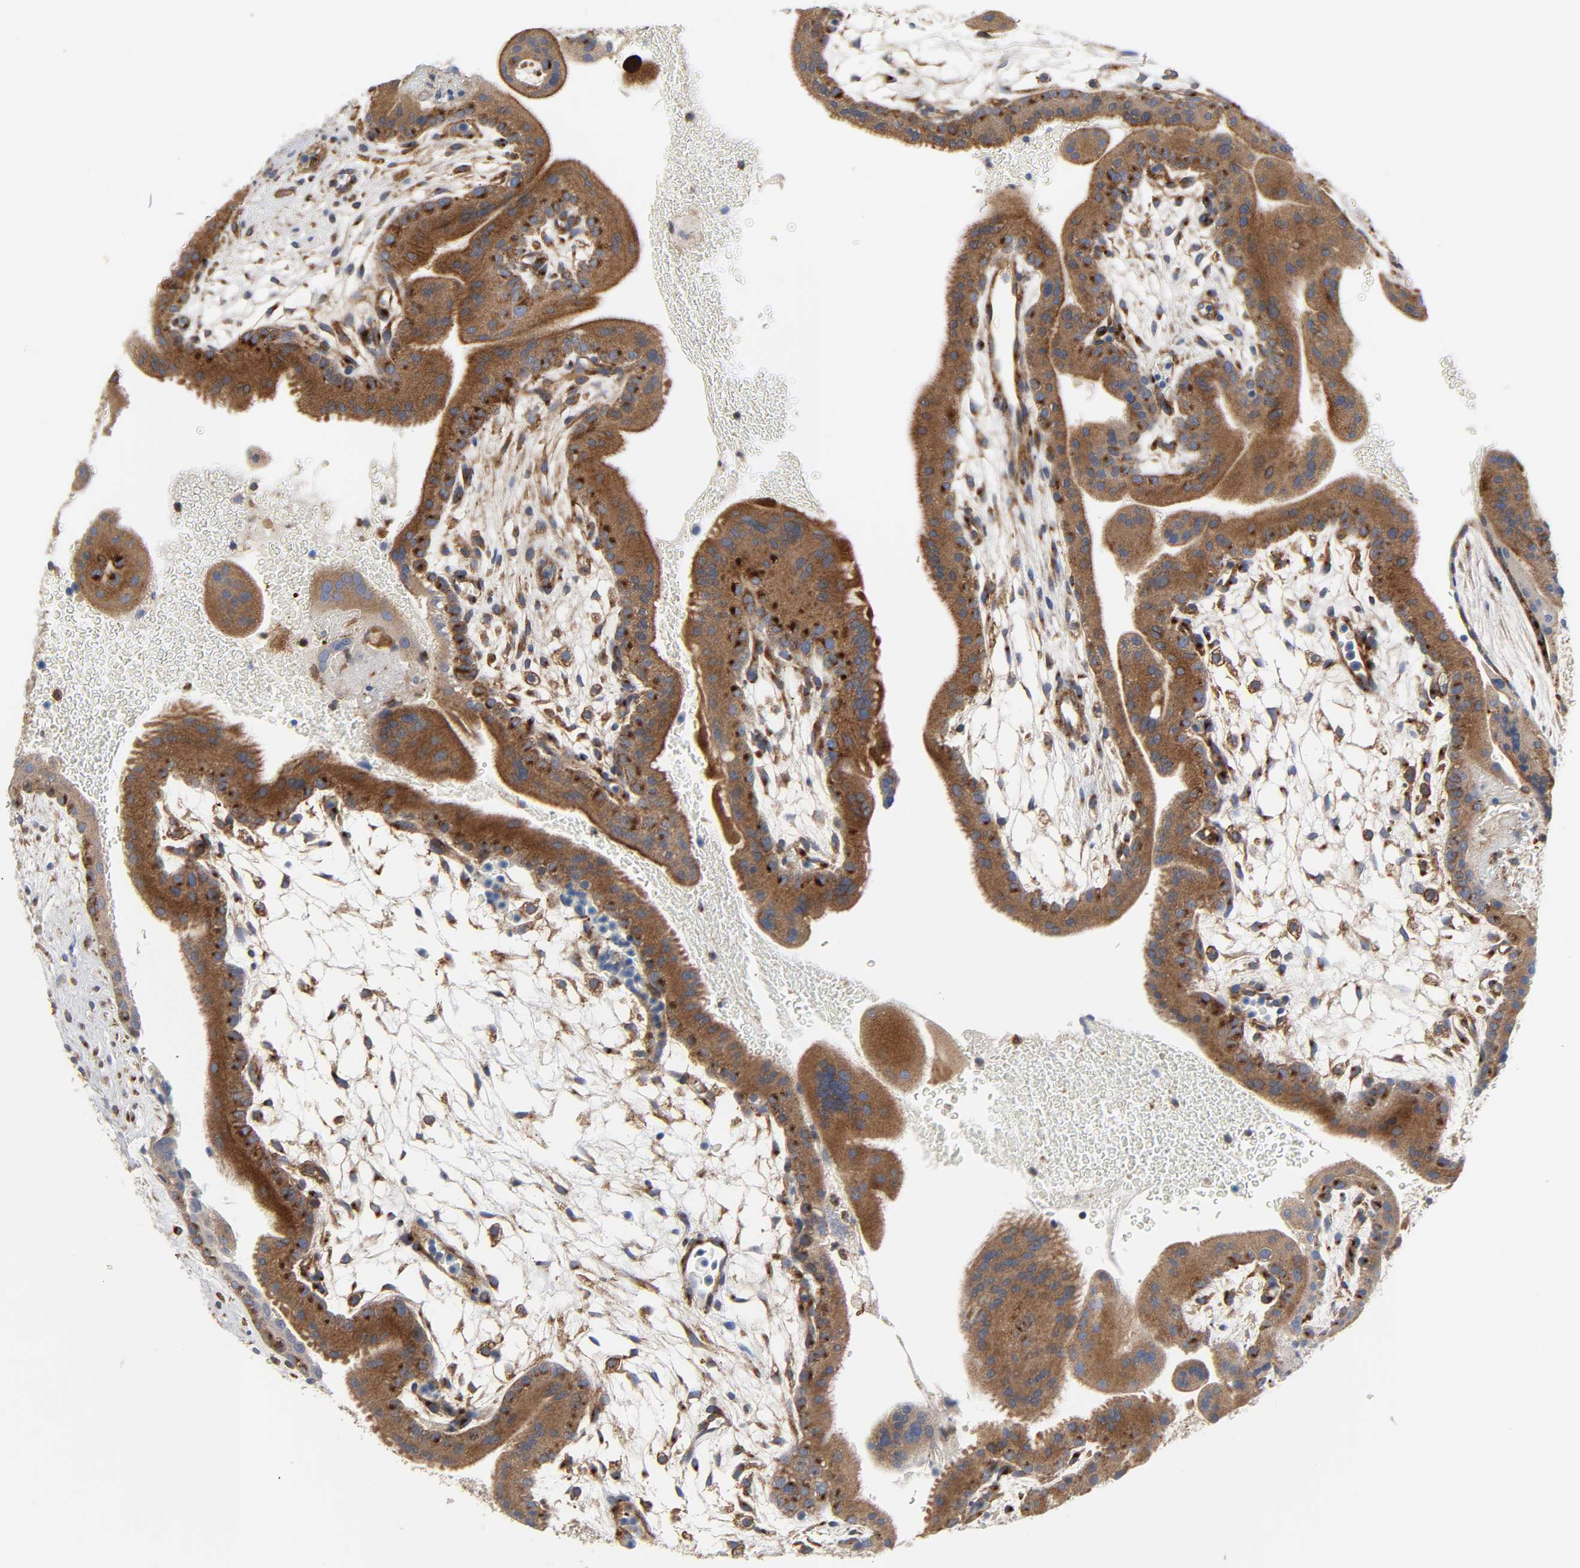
{"staining": {"intensity": "strong", "quantity": ">75%", "location": "cytoplasmic/membranous"}, "tissue": "placenta", "cell_type": "Trophoblastic cells", "image_type": "normal", "snomed": [{"axis": "morphology", "description": "Normal tissue, NOS"}, {"axis": "topography", "description": "Placenta"}], "caption": "An immunohistochemistry (IHC) photomicrograph of unremarkable tissue is shown. Protein staining in brown highlights strong cytoplasmic/membranous positivity in placenta within trophoblastic cells.", "gene": "ARHGAP1", "patient": {"sex": "female", "age": 19}}